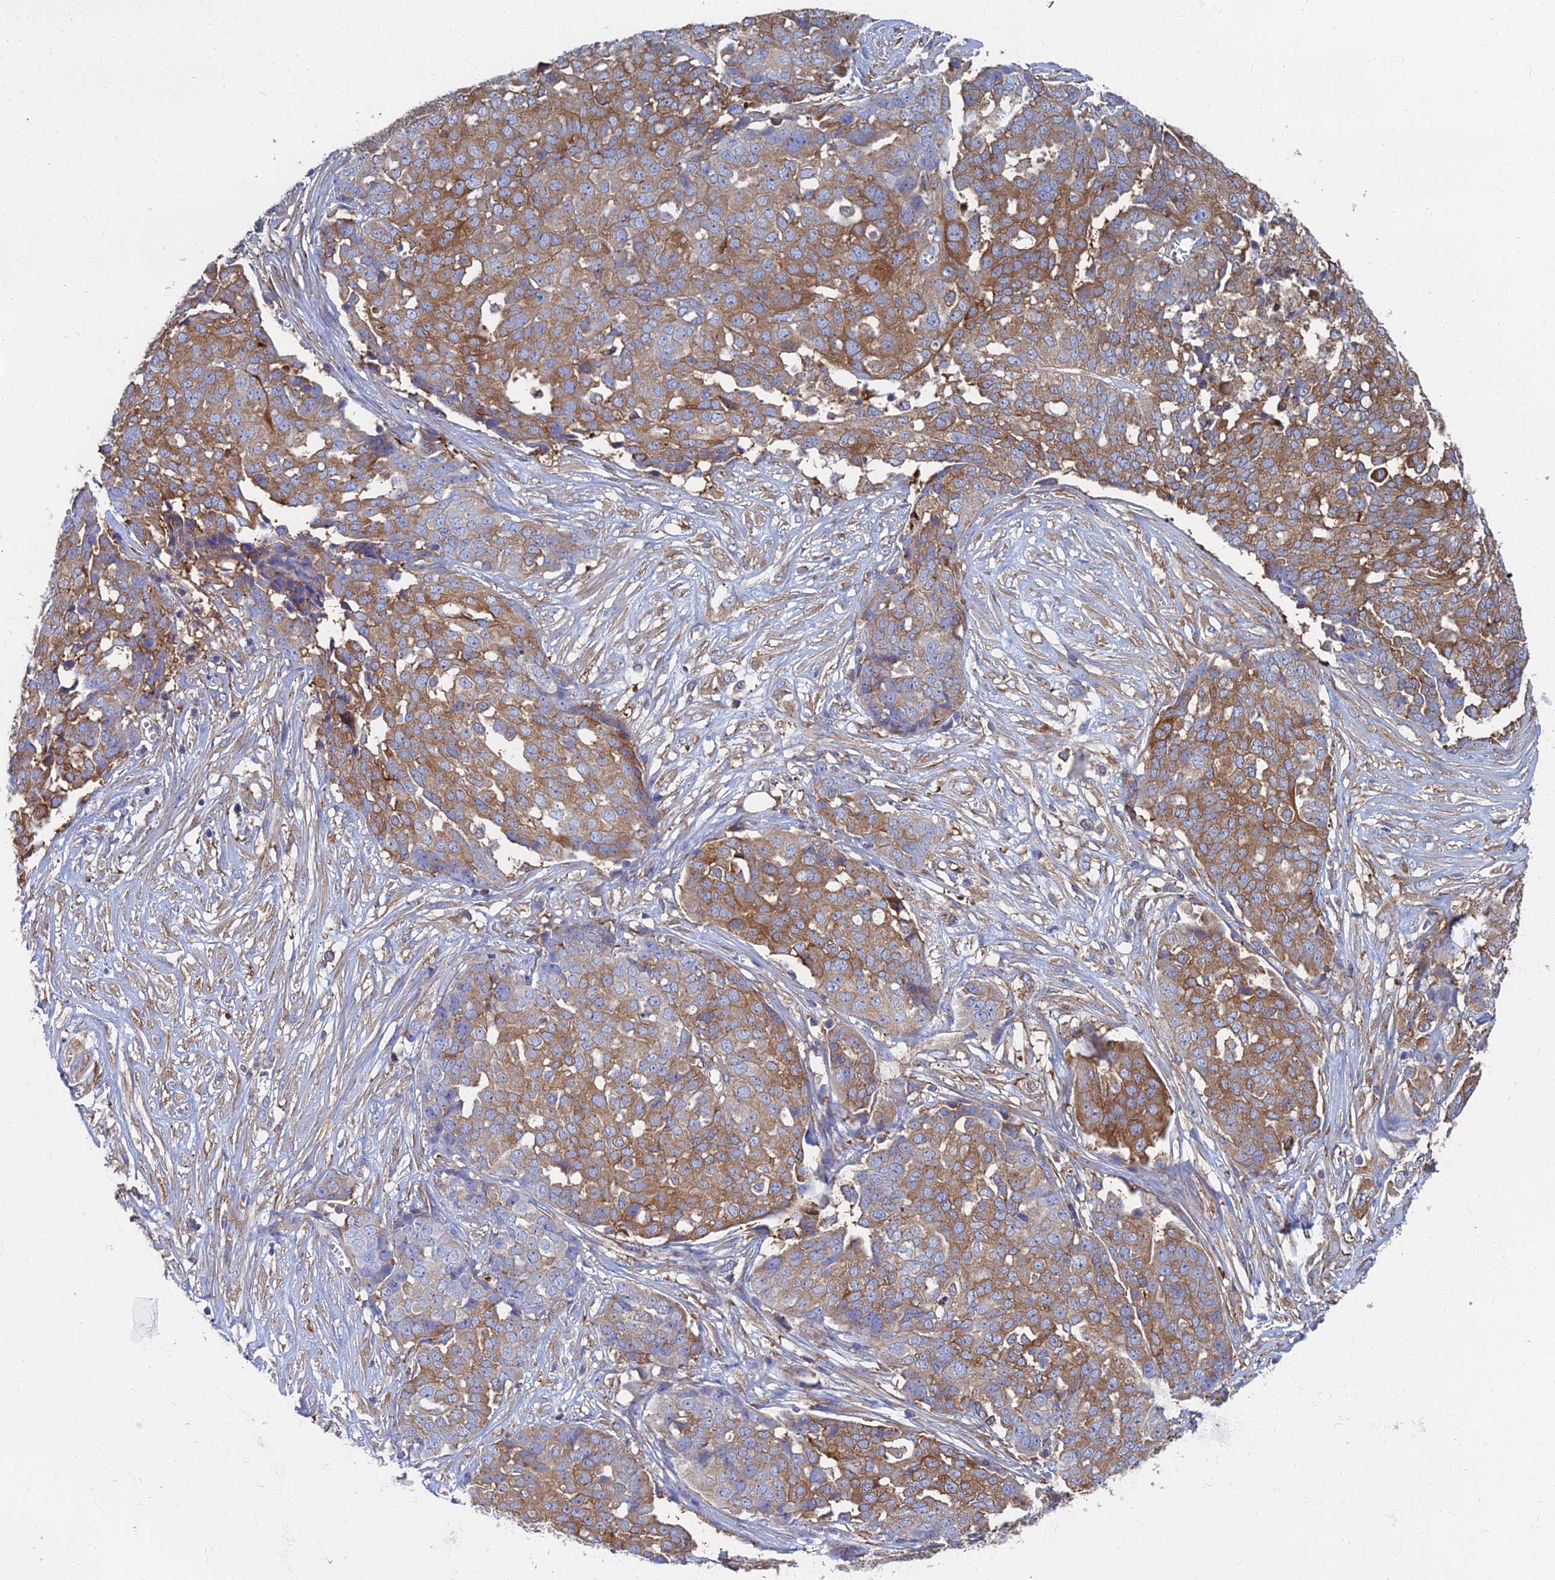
{"staining": {"intensity": "moderate", "quantity": ">75%", "location": "cytoplasmic/membranous"}, "tissue": "ovarian cancer", "cell_type": "Tumor cells", "image_type": "cancer", "snomed": [{"axis": "morphology", "description": "Cystadenocarcinoma, serous, NOS"}, {"axis": "topography", "description": "Soft tissue"}, {"axis": "topography", "description": "Ovary"}], "caption": "This is an image of immunohistochemistry staining of ovarian cancer, which shows moderate expression in the cytoplasmic/membranous of tumor cells.", "gene": "GPR42", "patient": {"sex": "female", "age": 57}}